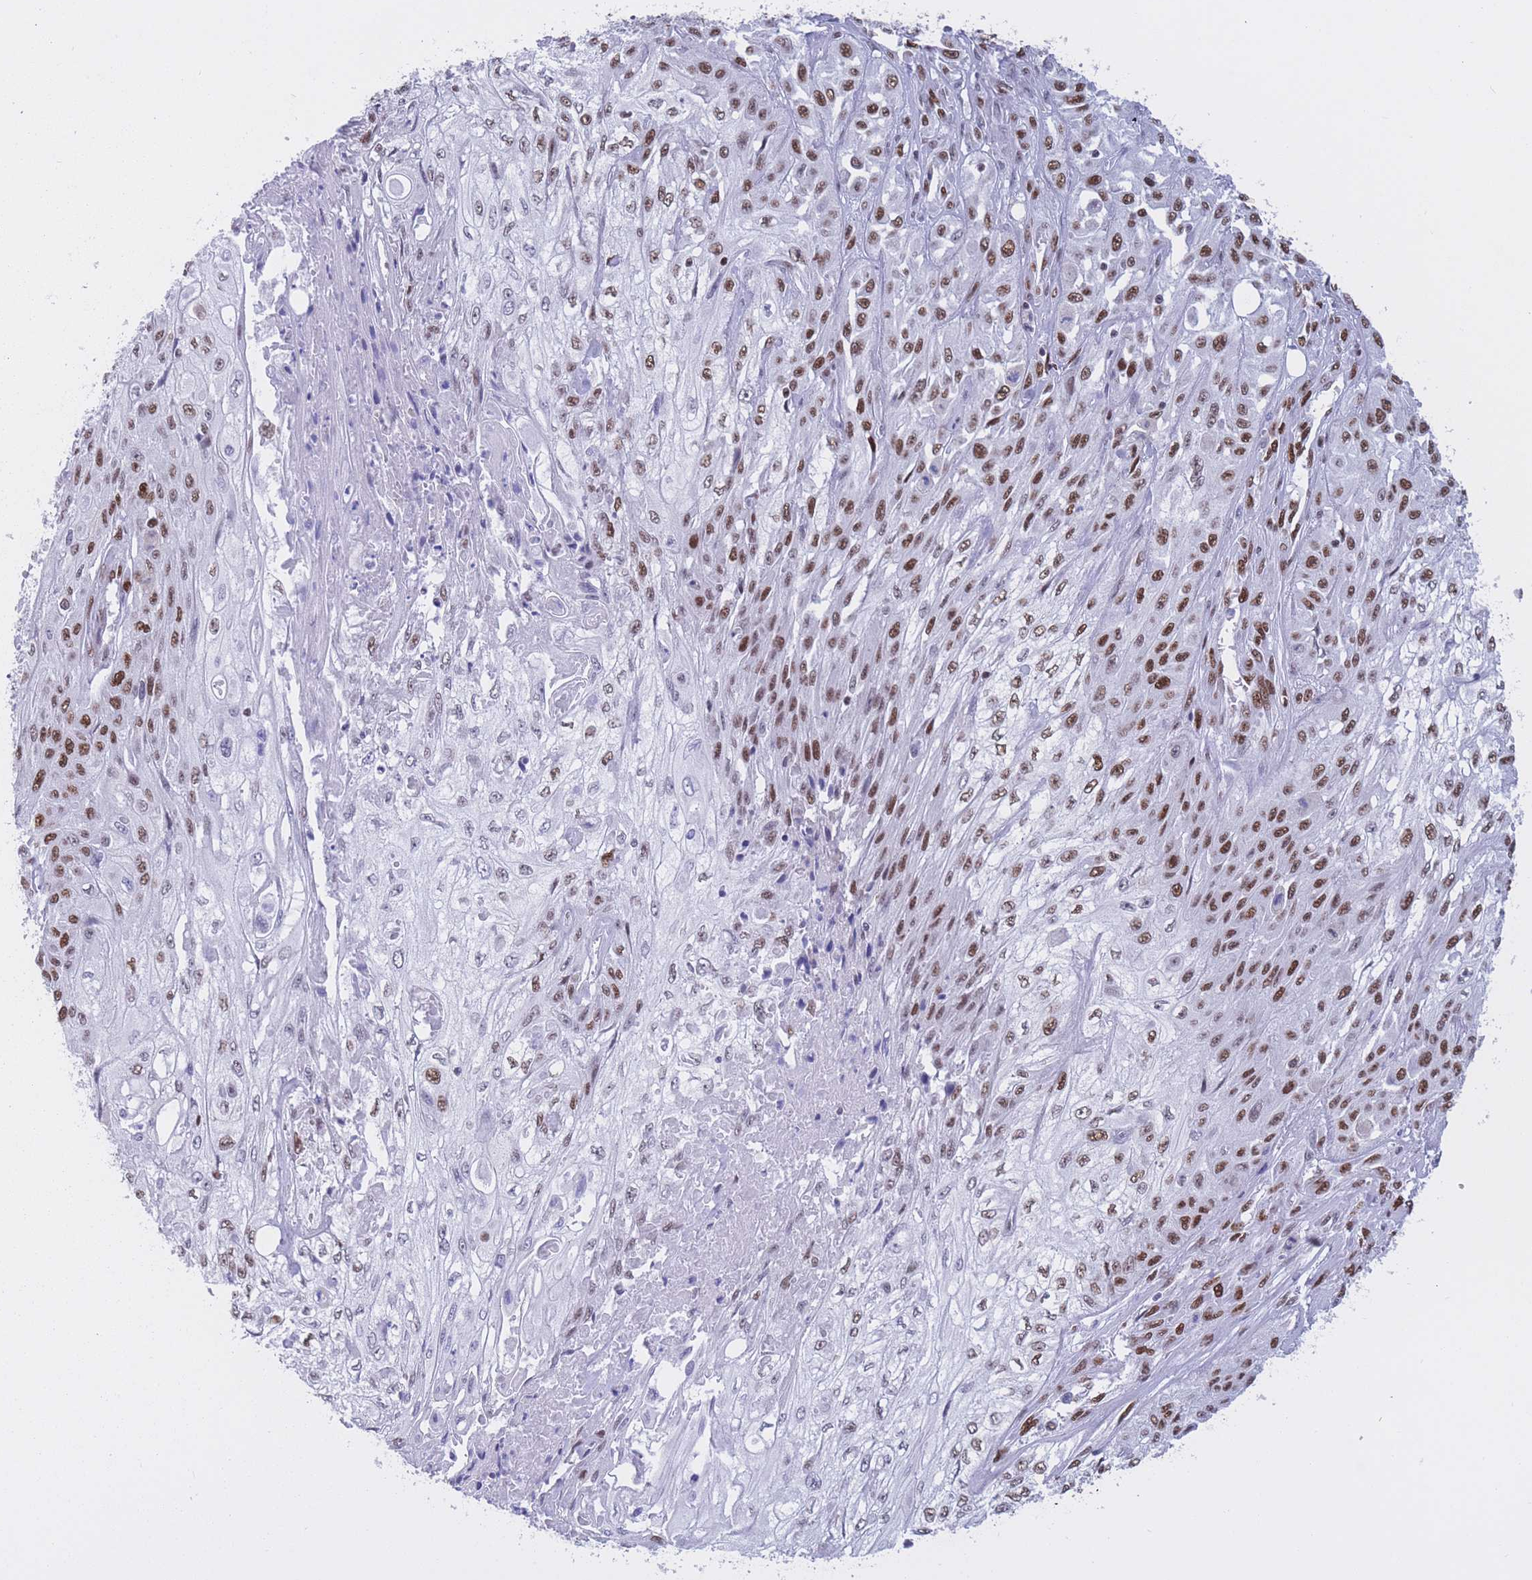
{"staining": {"intensity": "strong", "quantity": "25%-75%", "location": "nuclear"}, "tissue": "skin cancer", "cell_type": "Tumor cells", "image_type": "cancer", "snomed": [{"axis": "morphology", "description": "Squamous cell carcinoma, NOS"}, {"axis": "morphology", "description": "Squamous cell carcinoma, metastatic, NOS"}, {"axis": "topography", "description": "Skin"}, {"axis": "topography", "description": "Lymph node"}], "caption": "High-magnification brightfield microscopy of metastatic squamous cell carcinoma (skin) stained with DAB (3,3'-diaminobenzidine) (brown) and counterstained with hematoxylin (blue). tumor cells exhibit strong nuclear staining is appreciated in approximately25%-75% of cells. The staining is performed using DAB (3,3'-diaminobenzidine) brown chromogen to label protein expression. The nuclei are counter-stained blue using hematoxylin.", "gene": "NASP", "patient": {"sex": "male", "age": 75}}